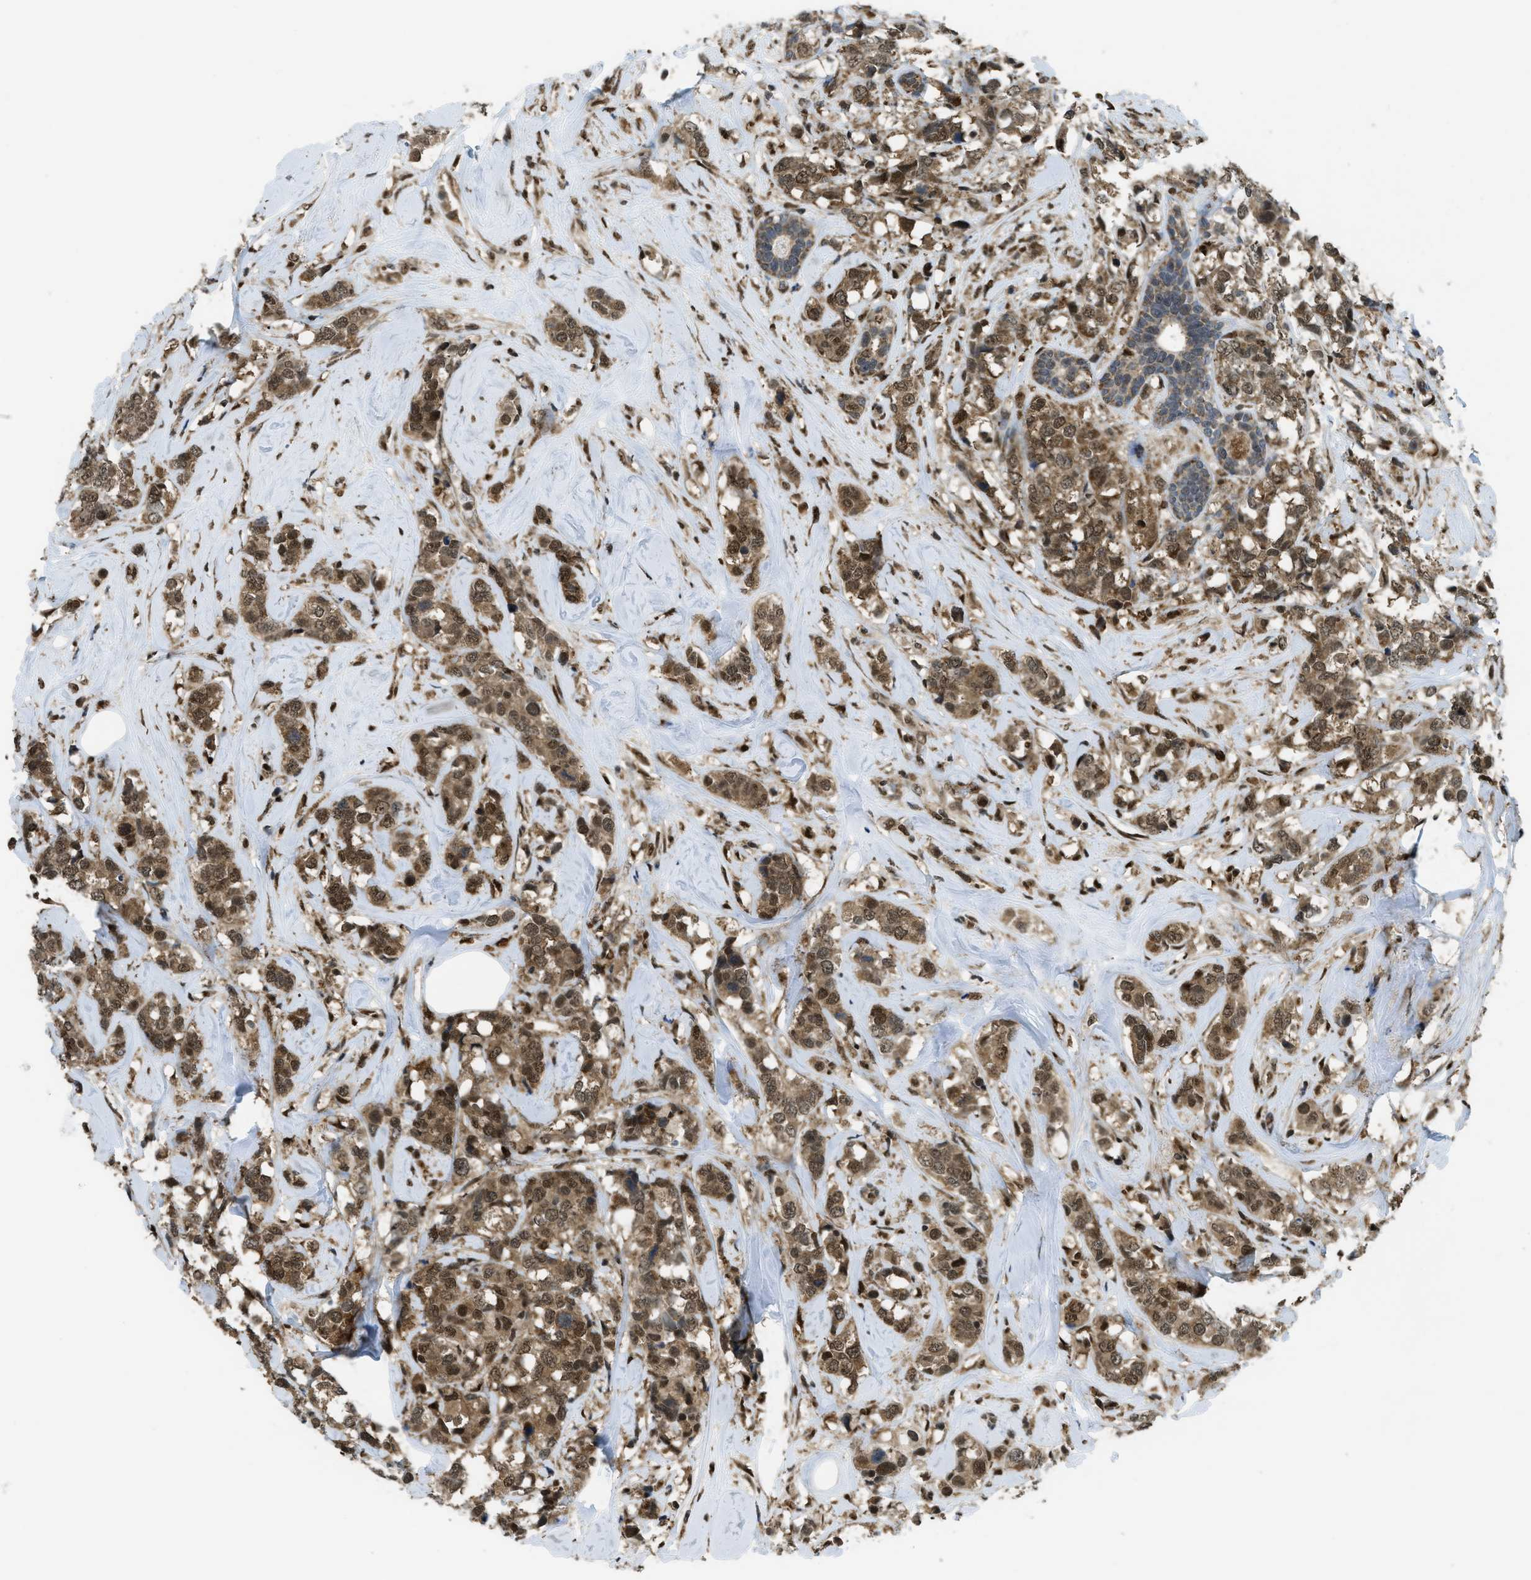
{"staining": {"intensity": "moderate", "quantity": ">75%", "location": "cytoplasmic/membranous,nuclear"}, "tissue": "breast cancer", "cell_type": "Tumor cells", "image_type": "cancer", "snomed": [{"axis": "morphology", "description": "Duct carcinoma"}, {"axis": "topography", "description": "Breast"}], "caption": "There is medium levels of moderate cytoplasmic/membranous and nuclear staining in tumor cells of breast infiltrating ductal carcinoma, as demonstrated by immunohistochemical staining (brown color).", "gene": "TNPO1", "patient": {"sex": "female", "age": 40}}